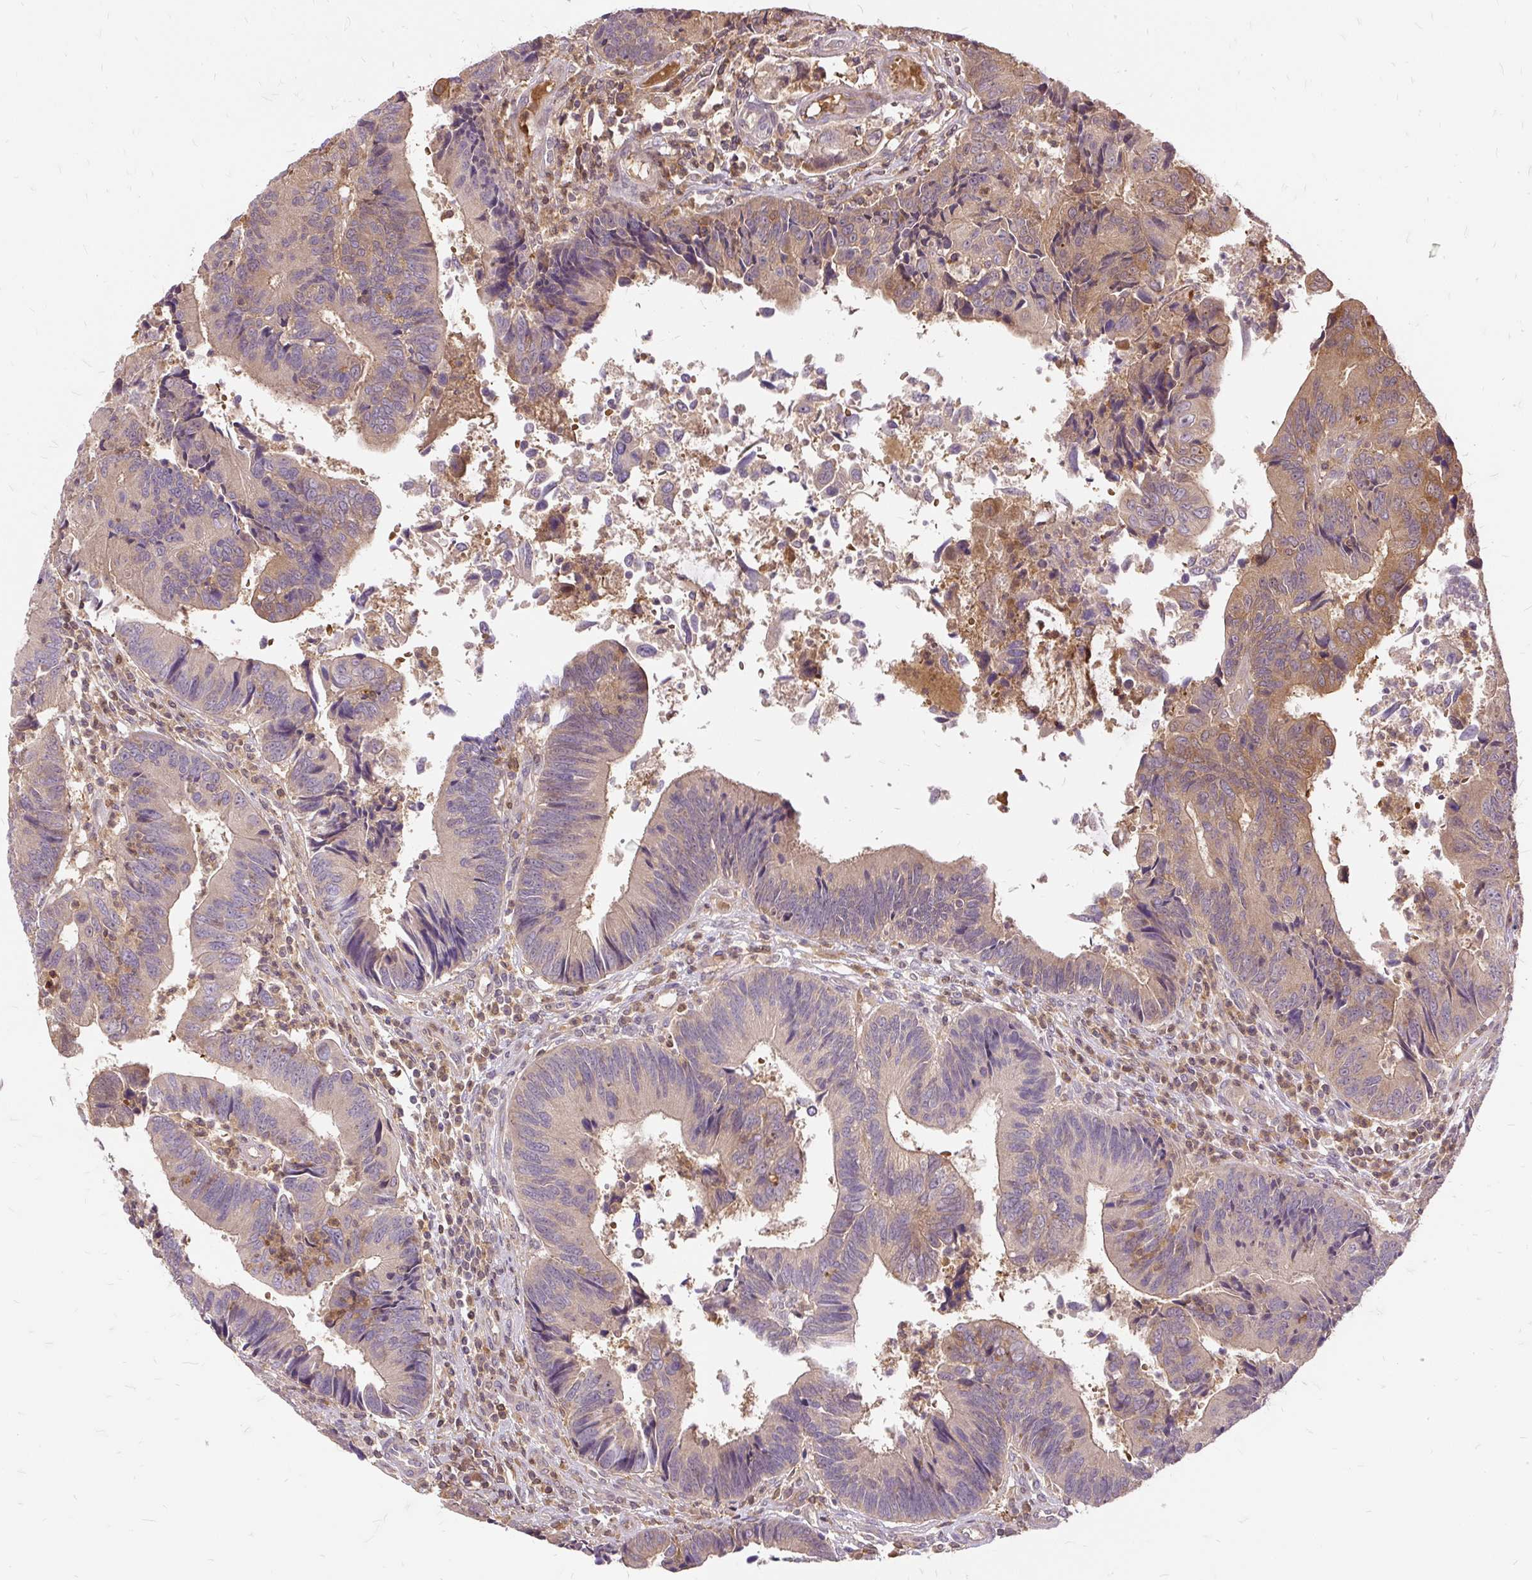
{"staining": {"intensity": "moderate", "quantity": "25%-75%", "location": "cytoplasmic/membranous"}, "tissue": "colorectal cancer", "cell_type": "Tumor cells", "image_type": "cancer", "snomed": [{"axis": "morphology", "description": "Adenocarcinoma, NOS"}, {"axis": "topography", "description": "Colon"}], "caption": "A high-resolution histopathology image shows immunohistochemistry staining of colorectal cancer (adenocarcinoma), which displays moderate cytoplasmic/membranous staining in approximately 25%-75% of tumor cells.", "gene": "AP5S1", "patient": {"sex": "female", "age": 67}}